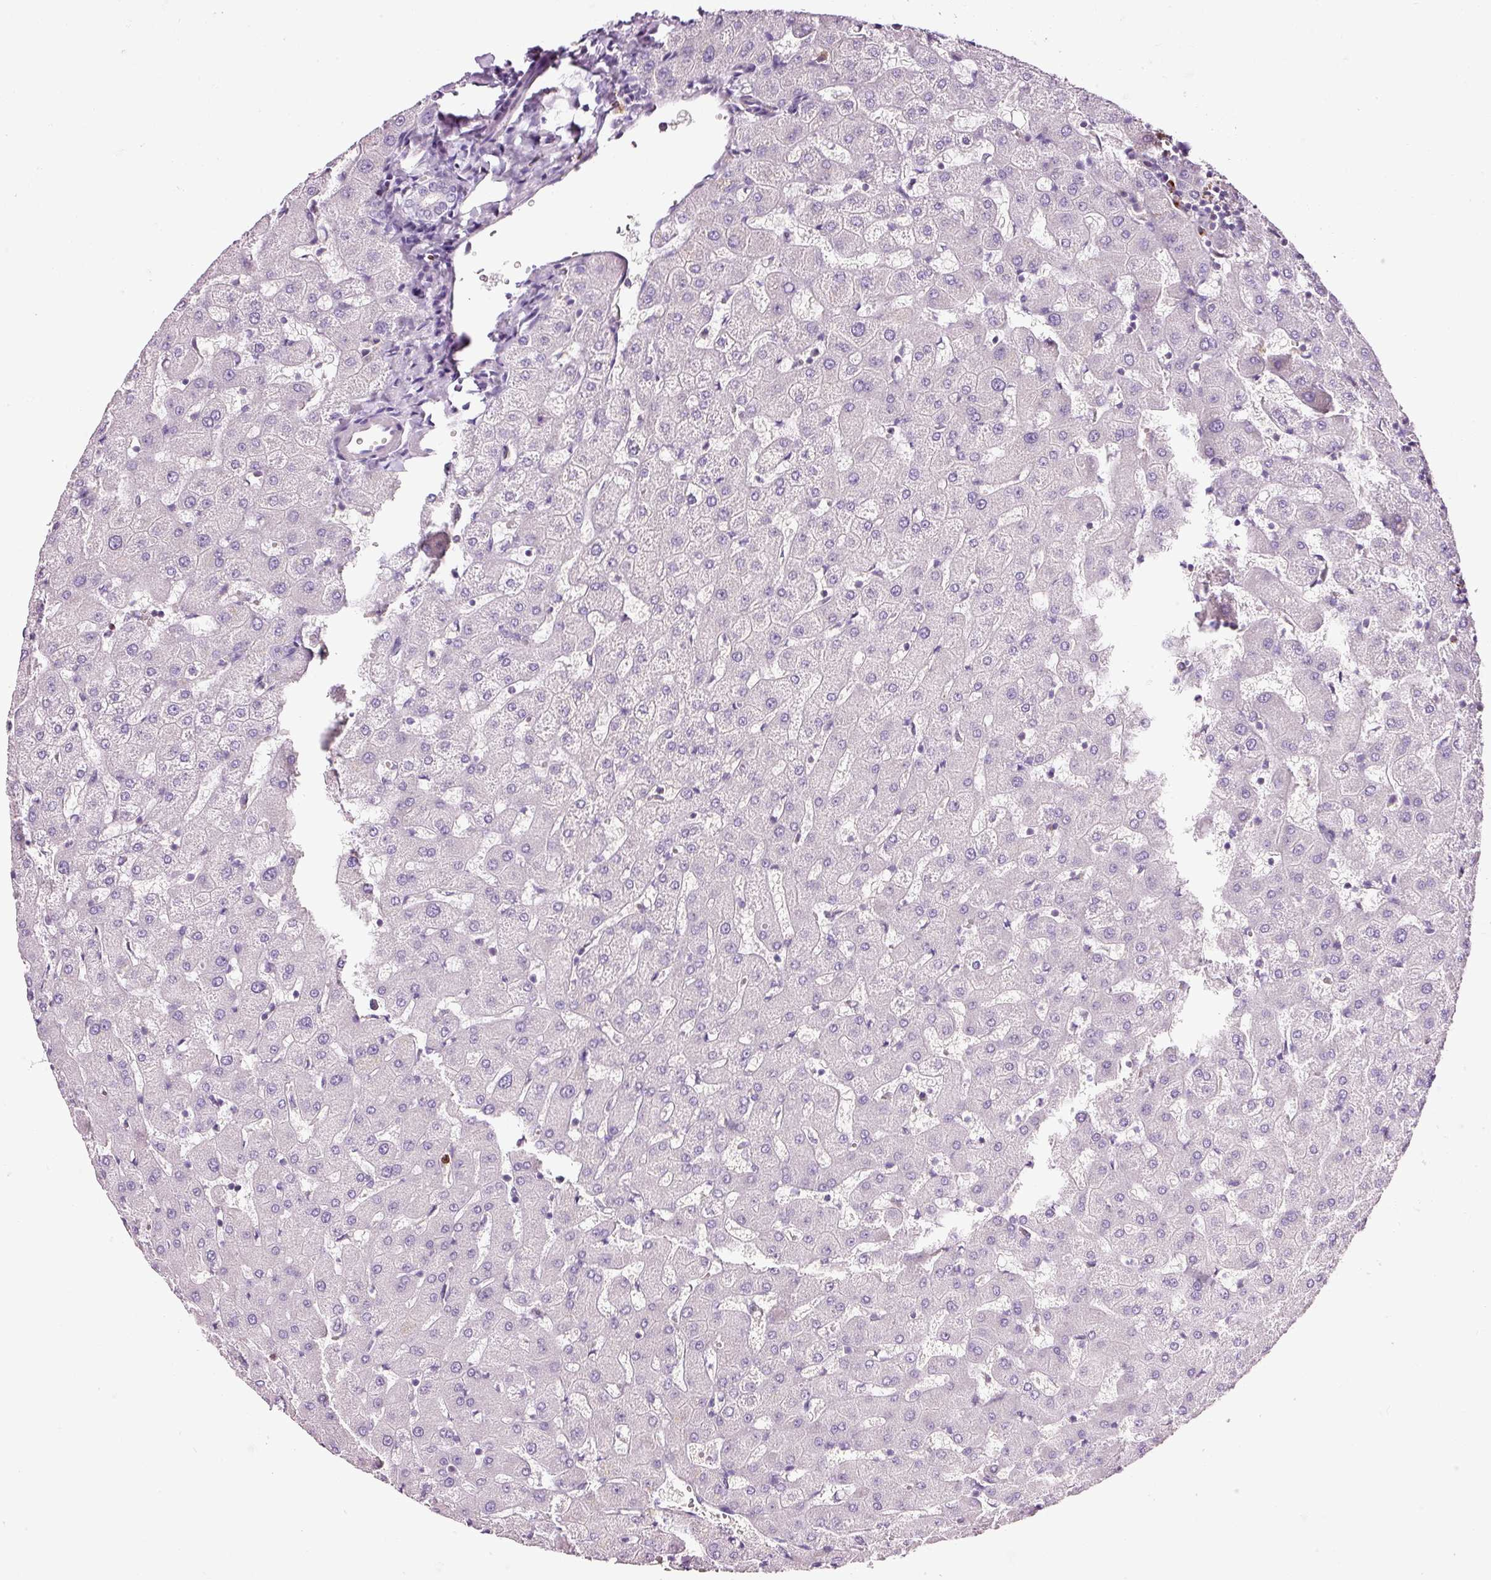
{"staining": {"intensity": "negative", "quantity": "none", "location": "none"}, "tissue": "liver", "cell_type": "Cholangiocytes", "image_type": "normal", "snomed": [{"axis": "morphology", "description": "Normal tissue, NOS"}, {"axis": "topography", "description": "Liver"}], "caption": "Normal liver was stained to show a protein in brown. There is no significant expression in cholangiocytes. The staining is performed using DAB (3,3'-diaminobenzidine) brown chromogen with nuclei counter-stained in using hematoxylin.", "gene": "CYB561A3", "patient": {"sex": "female", "age": 63}}